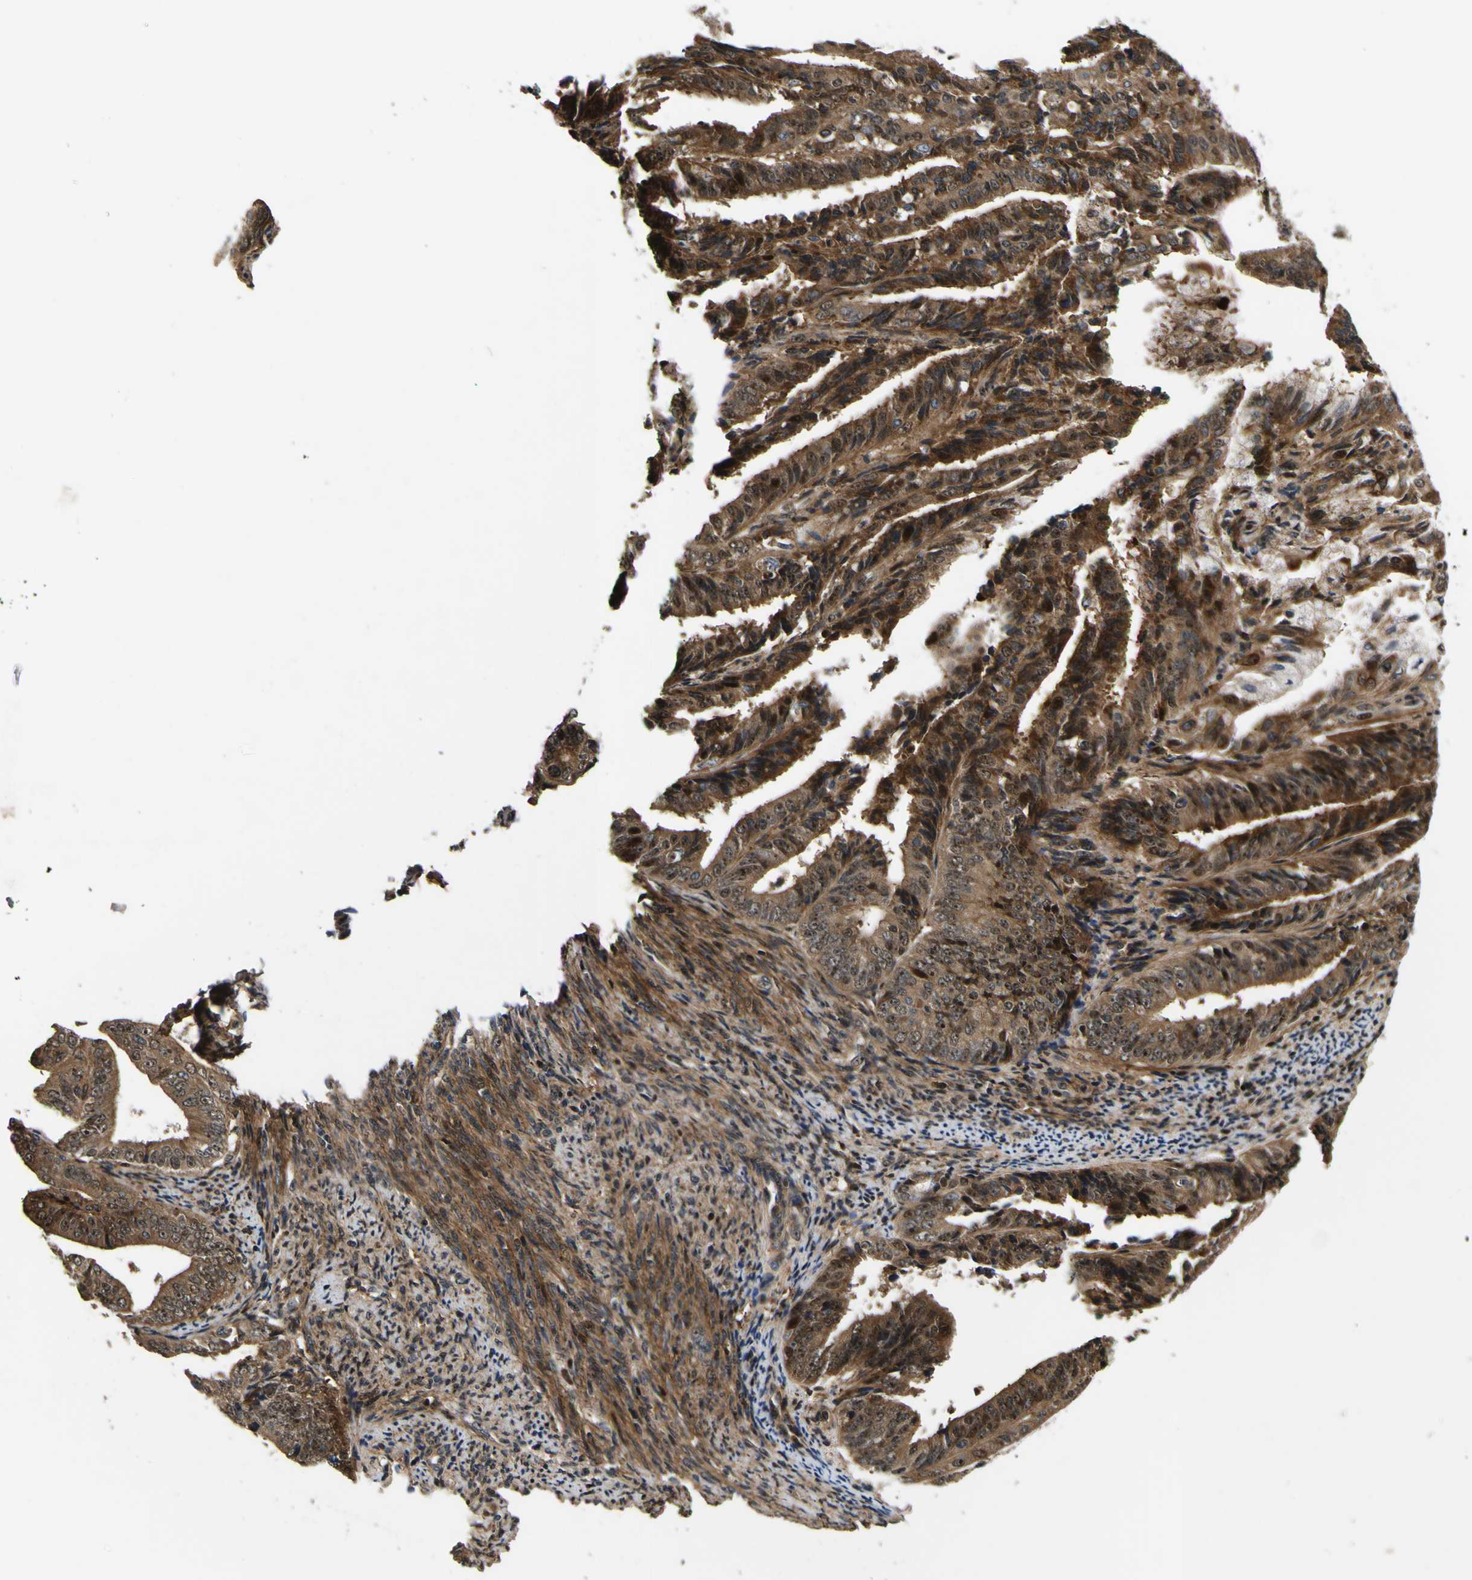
{"staining": {"intensity": "moderate", "quantity": ">75%", "location": "cytoplasmic/membranous,nuclear"}, "tissue": "endometrial cancer", "cell_type": "Tumor cells", "image_type": "cancer", "snomed": [{"axis": "morphology", "description": "Adenocarcinoma, NOS"}, {"axis": "topography", "description": "Endometrium"}], "caption": "The photomicrograph displays a brown stain indicating the presence of a protein in the cytoplasmic/membranous and nuclear of tumor cells in adenocarcinoma (endometrial). (brown staining indicates protein expression, while blue staining denotes nuclei).", "gene": "LRP4", "patient": {"sex": "female", "age": 63}}